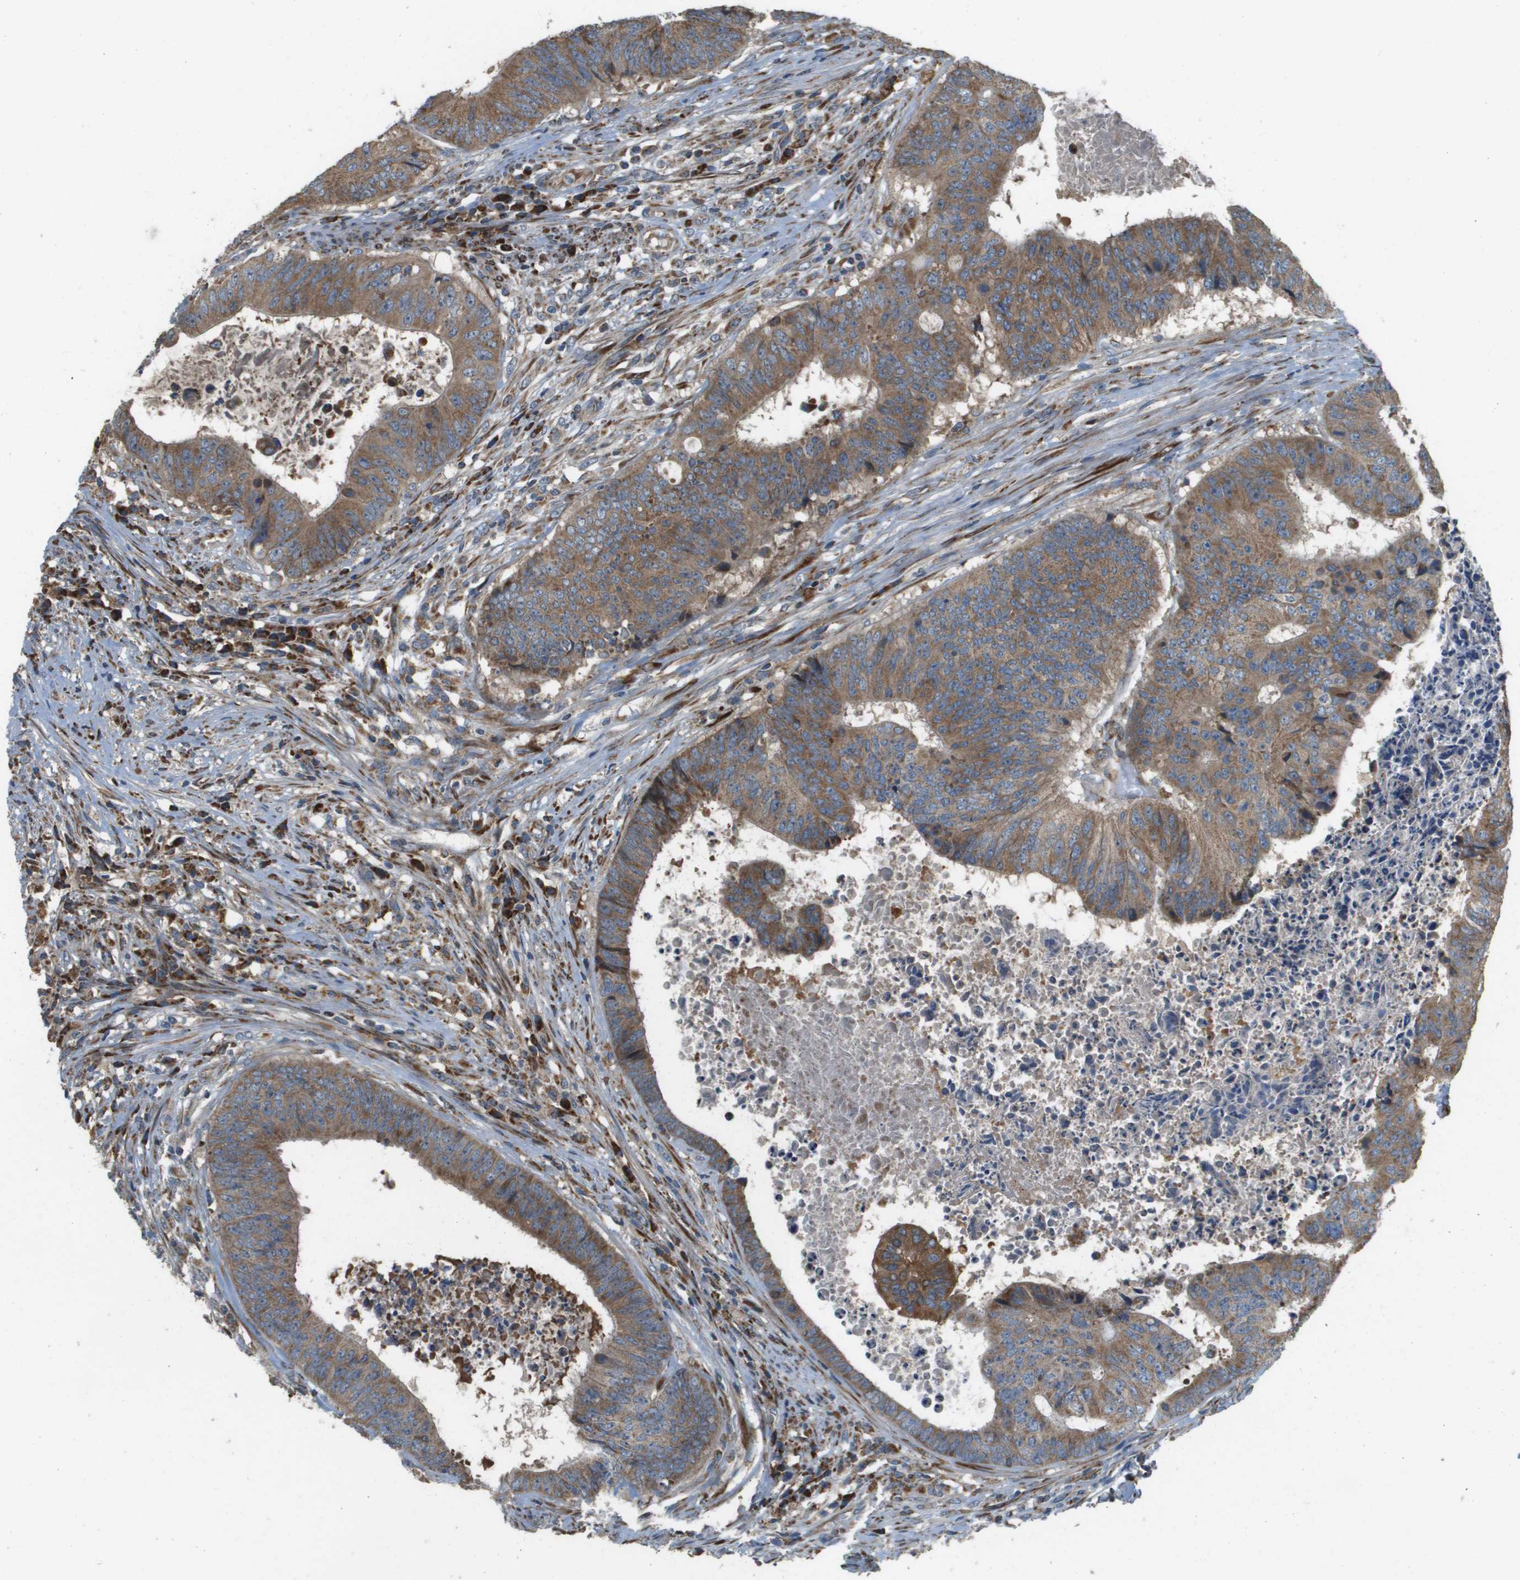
{"staining": {"intensity": "moderate", "quantity": ">75%", "location": "cytoplasmic/membranous"}, "tissue": "colorectal cancer", "cell_type": "Tumor cells", "image_type": "cancer", "snomed": [{"axis": "morphology", "description": "Adenocarcinoma, NOS"}, {"axis": "topography", "description": "Rectum"}], "caption": "Immunohistochemistry (IHC) histopathology image of neoplastic tissue: human colorectal adenocarcinoma stained using immunohistochemistry (IHC) reveals medium levels of moderate protein expression localized specifically in the cytoplasmic/membranous of tumor cells, appearing as a cytoplasmic/membranous brown color.", "gene": "NRK", "patient": {"sex": "male", "age": 72}}